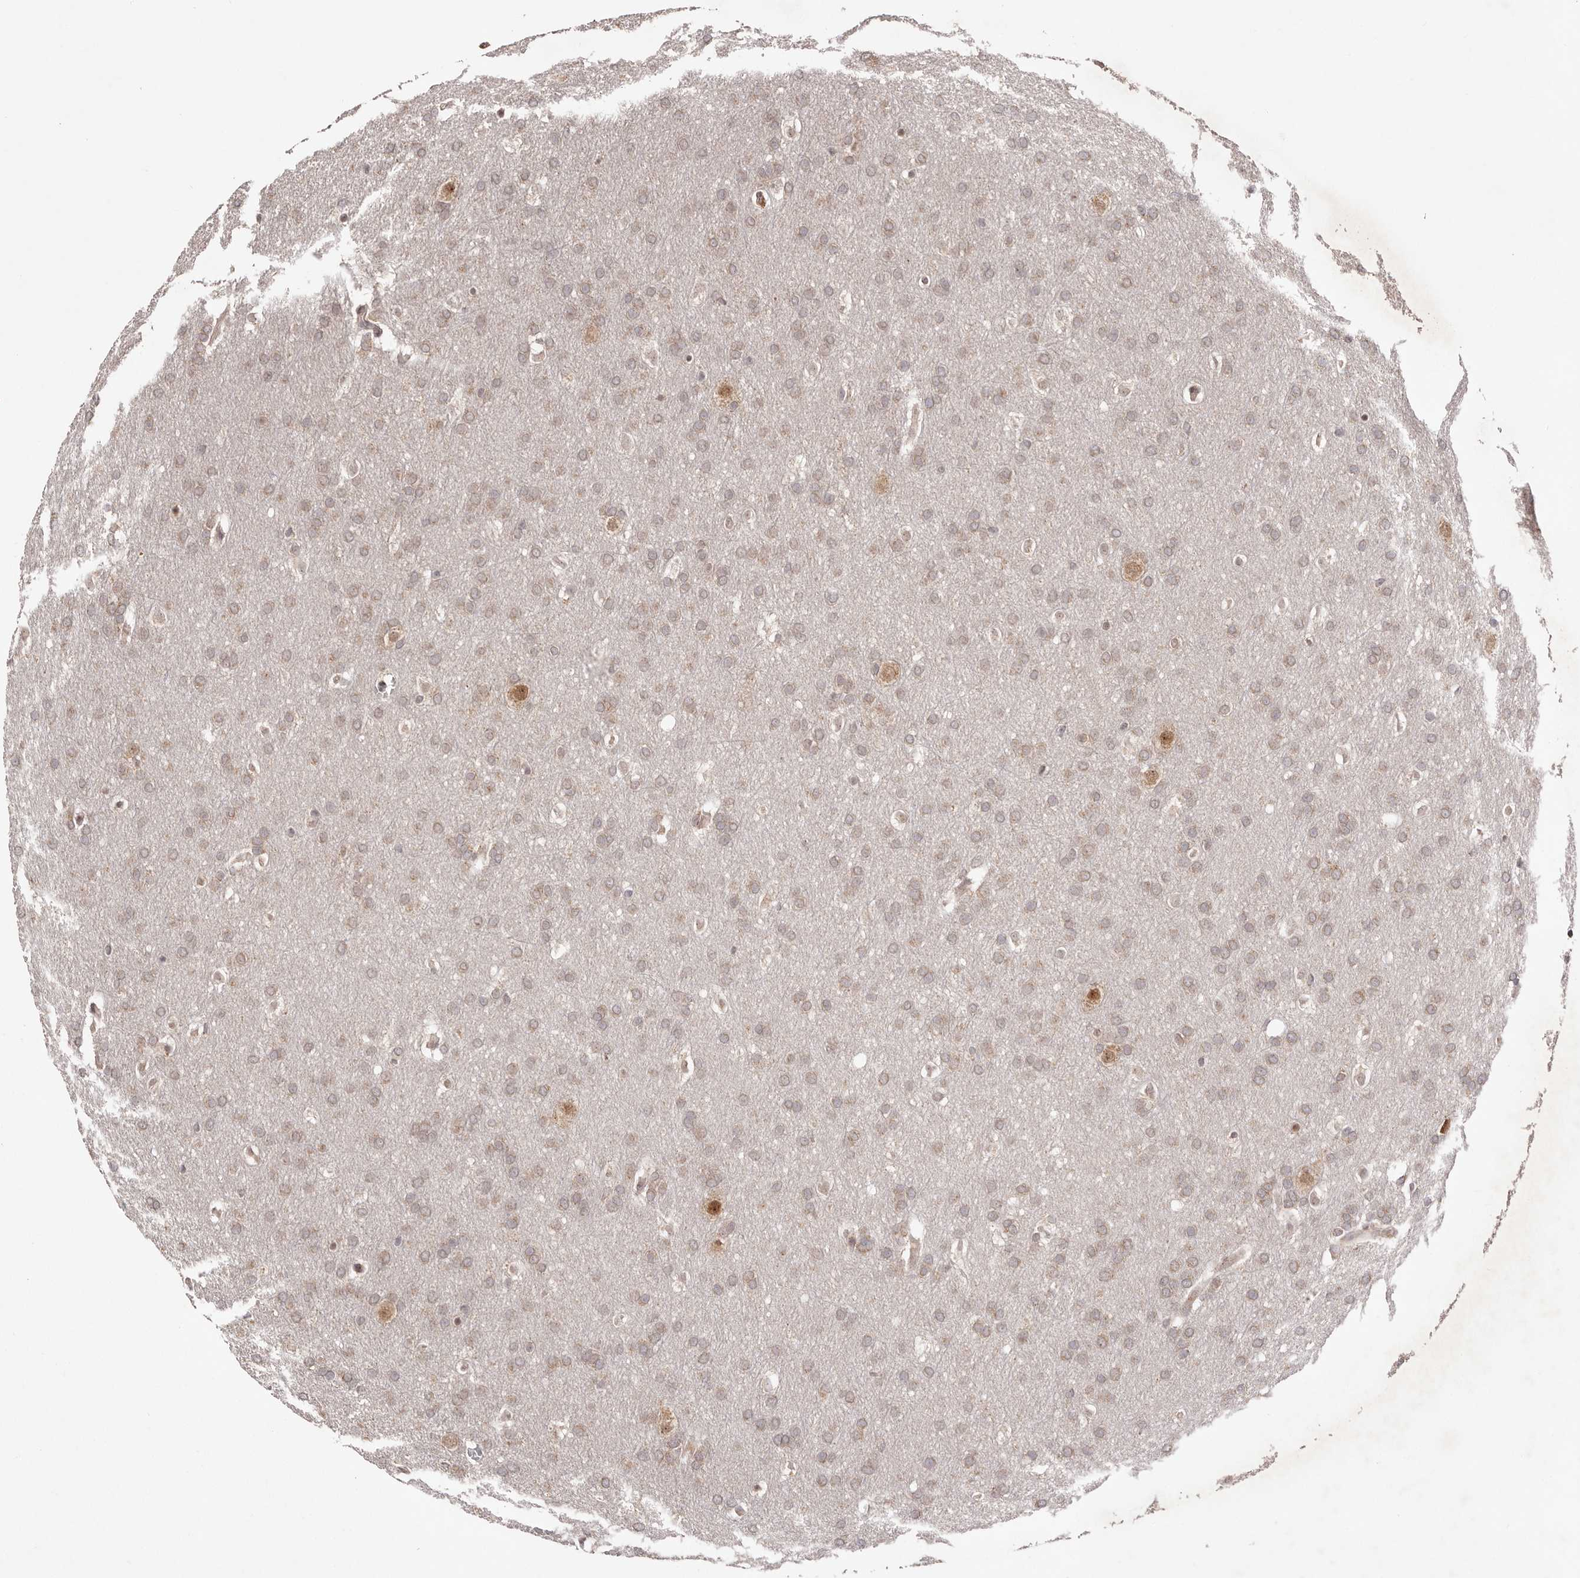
{"staining": {"intensity": "weak", "quantity": ">75%", "location": "cytoplasmic/membranous"}, "tissue": "glioma", "cell_type": "Tumor cells", "image_type": "cancer", "snomed": [{"axis": "morphology", "description": "Glioma, malignant, Low grade"}, {"axis": "topography", "description": "Brain"}], "caption": "The histopathology image shows immunohistochemical staining of malignant glioma (low-grade). There is weak cytoplasmic/membranous positivity is appreciated in about >75% of tumor cells.", "gene": "EGR3", "patient": {"sex": "female", "age": 37}}